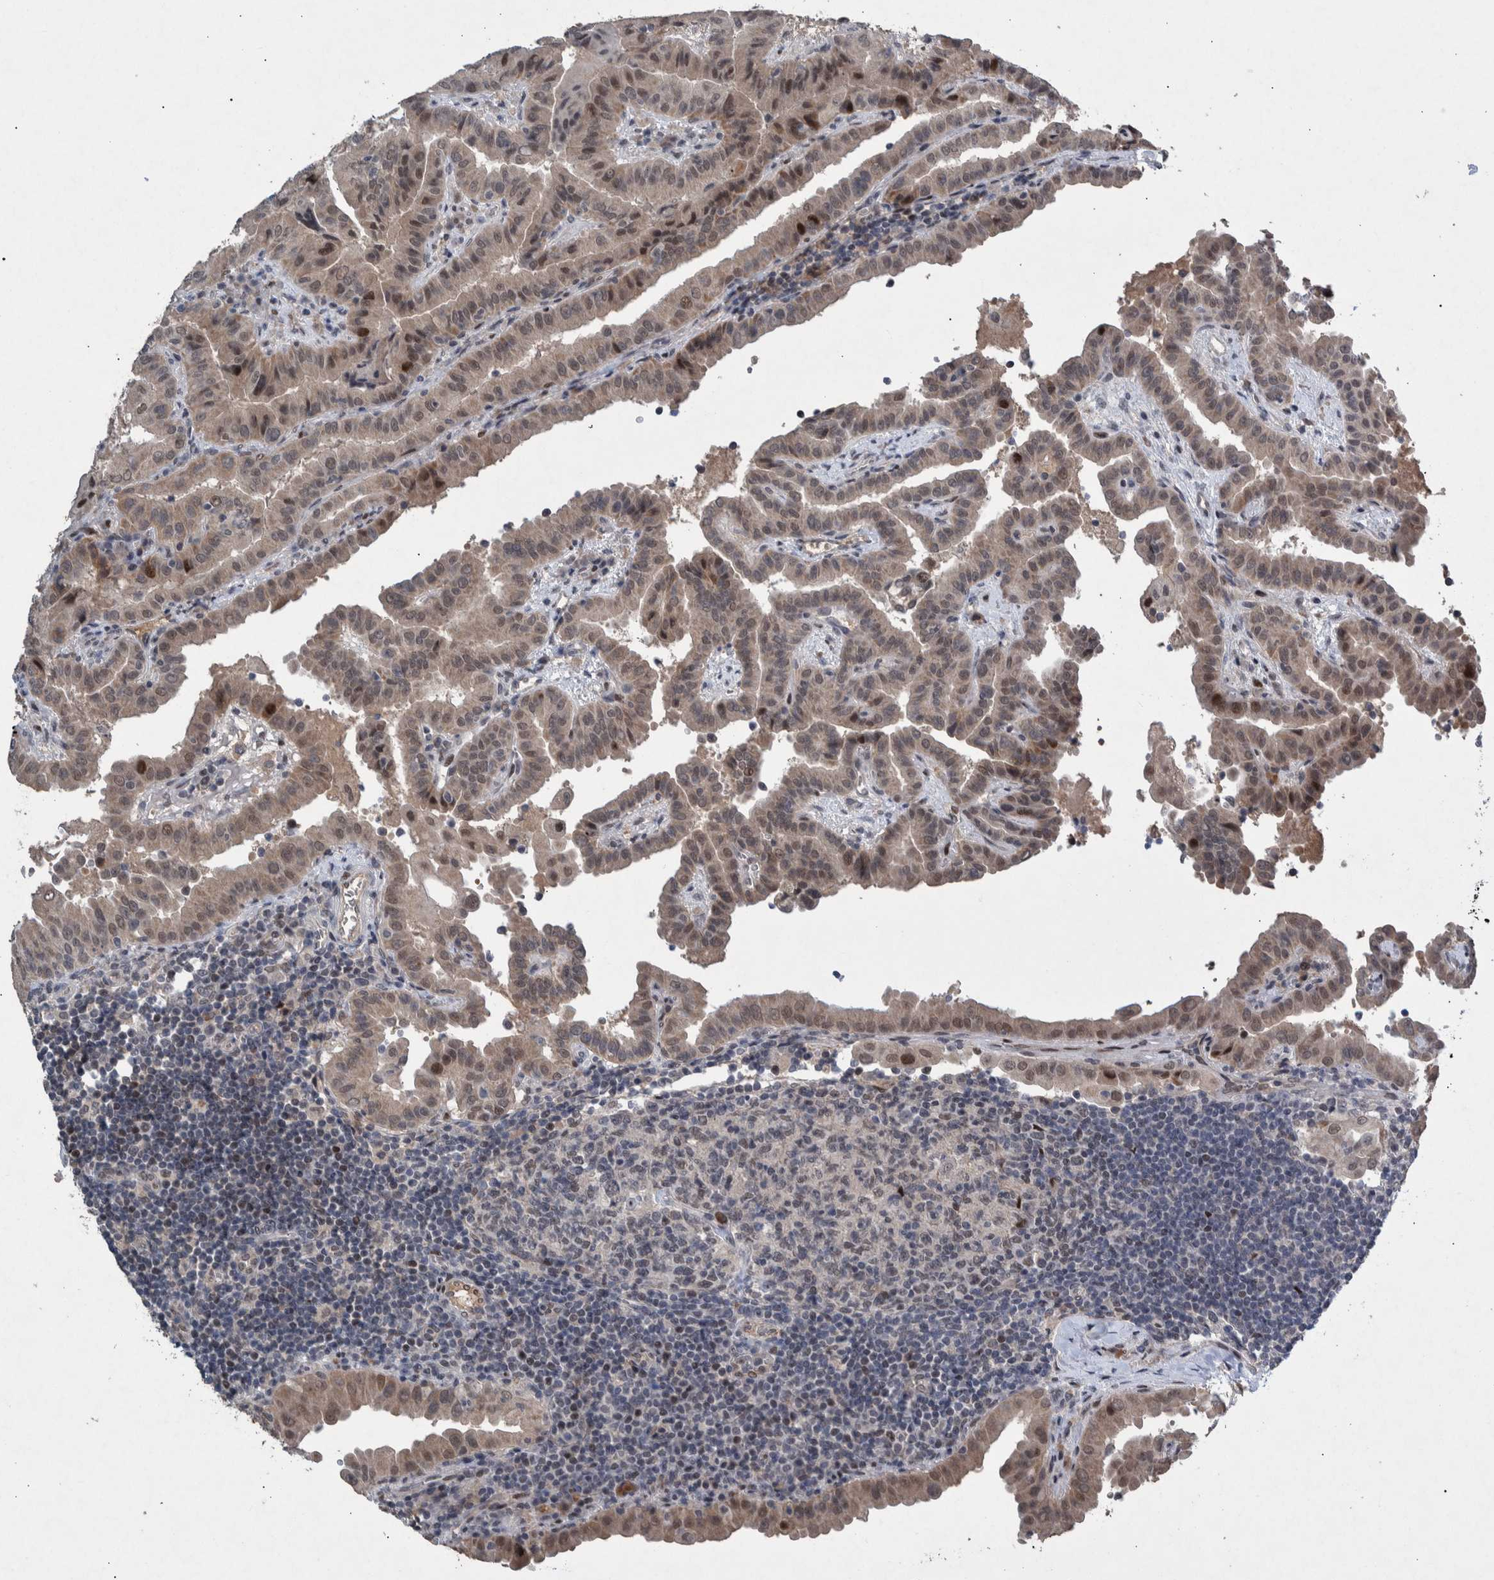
{"staining": {"intensity": "weak", "quantity": ">75%", "location": "cytoplasmic/membranous,nuclear"}, "tissue": "thyroid cancer", "cell_type": "Tumor cells", "image_type": "cancer", "snomed": [{"axis": "morphology", "description": "Papillary adenocarcinoma, NOS"}, {"axis": "topography", "description": "Thyroid gland"}], "caption": "Protein staining of papillary adenocarcinoma (thyroid) tissue reveals weak cytoplasmic/membranous and nuclear positivity in approximately >75% of tumor cells. (DAB (3,3'-diaminobenzidine) IHC, brown staining for protein, blue staining for nuclei).", "gene": "ESRP1", "patient": {"sex": "male", "age": 33}}